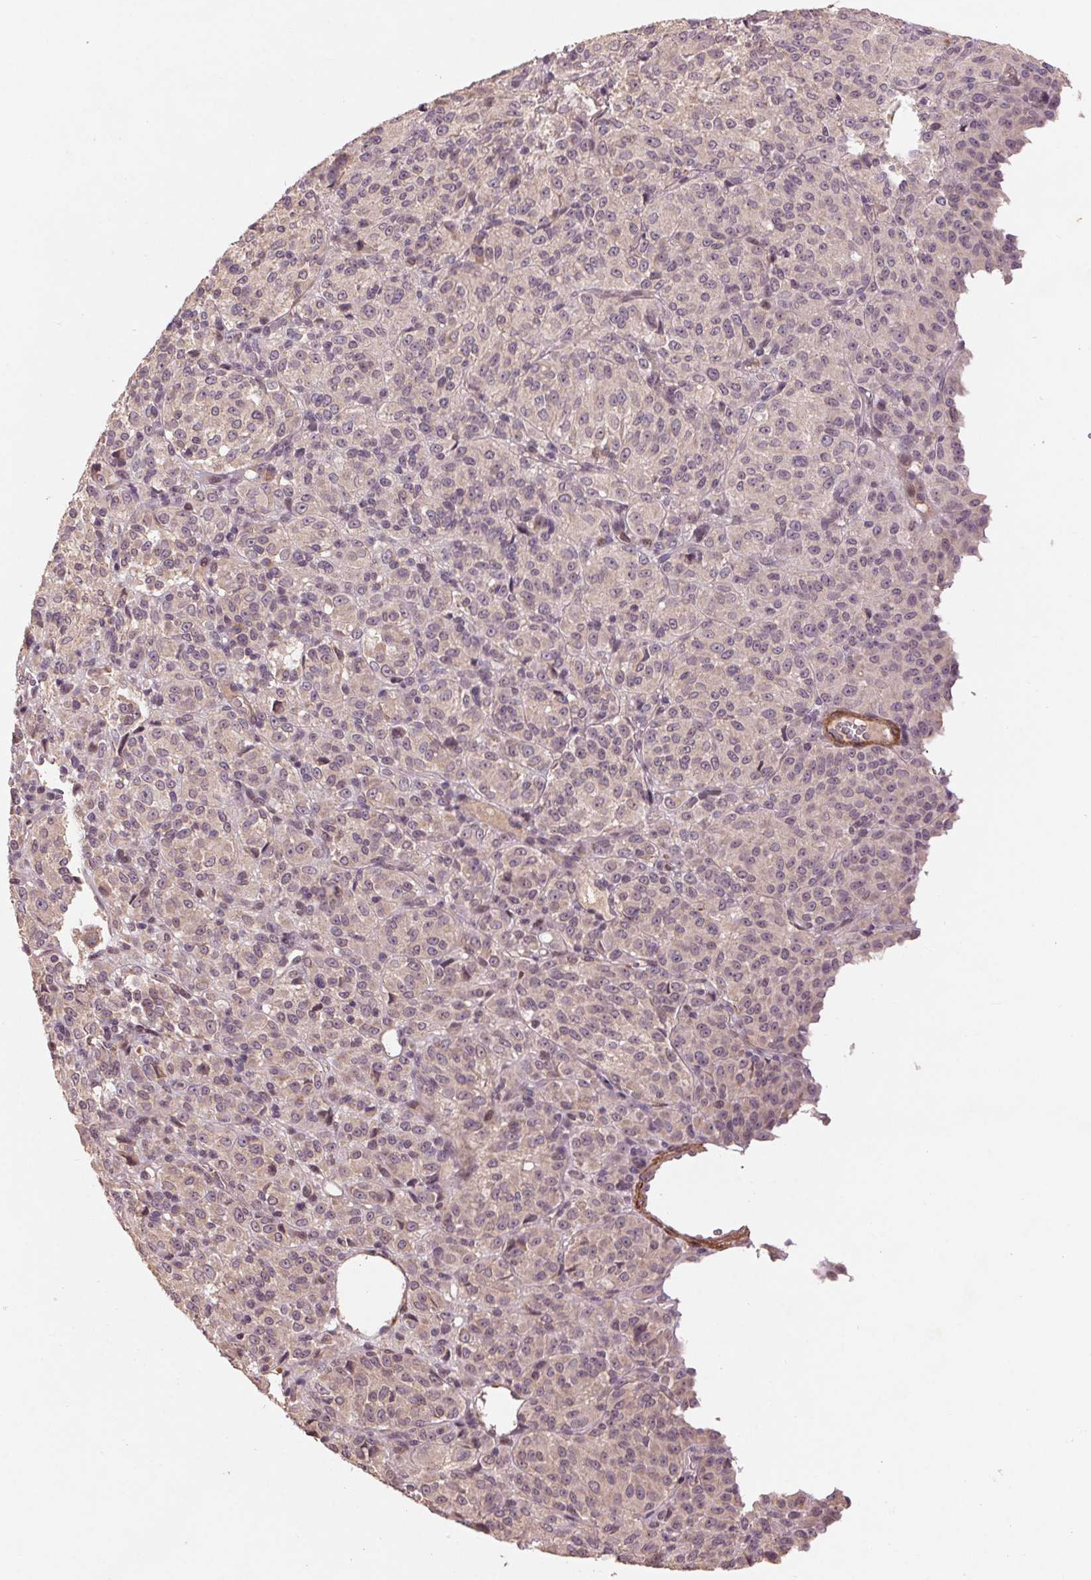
{"staining": {"intensity": "negative", "quantity": "none", "location": "none"}, "tissue": "melanoma", "cell_type": "Tumor cells", "image_type": "cancer", "snomed": [{"axis": "morphology", "description": "Malignant melanoma, Metastatic site"}, {"axis": "topography", "description": "Brain"}], "caption": "Immunohistochemistry (IHC) photomicrograph of malignant melanoma (metastatic site) stained for a protein (brown), which demonstrates no positivity in tumor cells.", "gene": "SMLR1", "patient": {"sex": "female", "age": 56}}